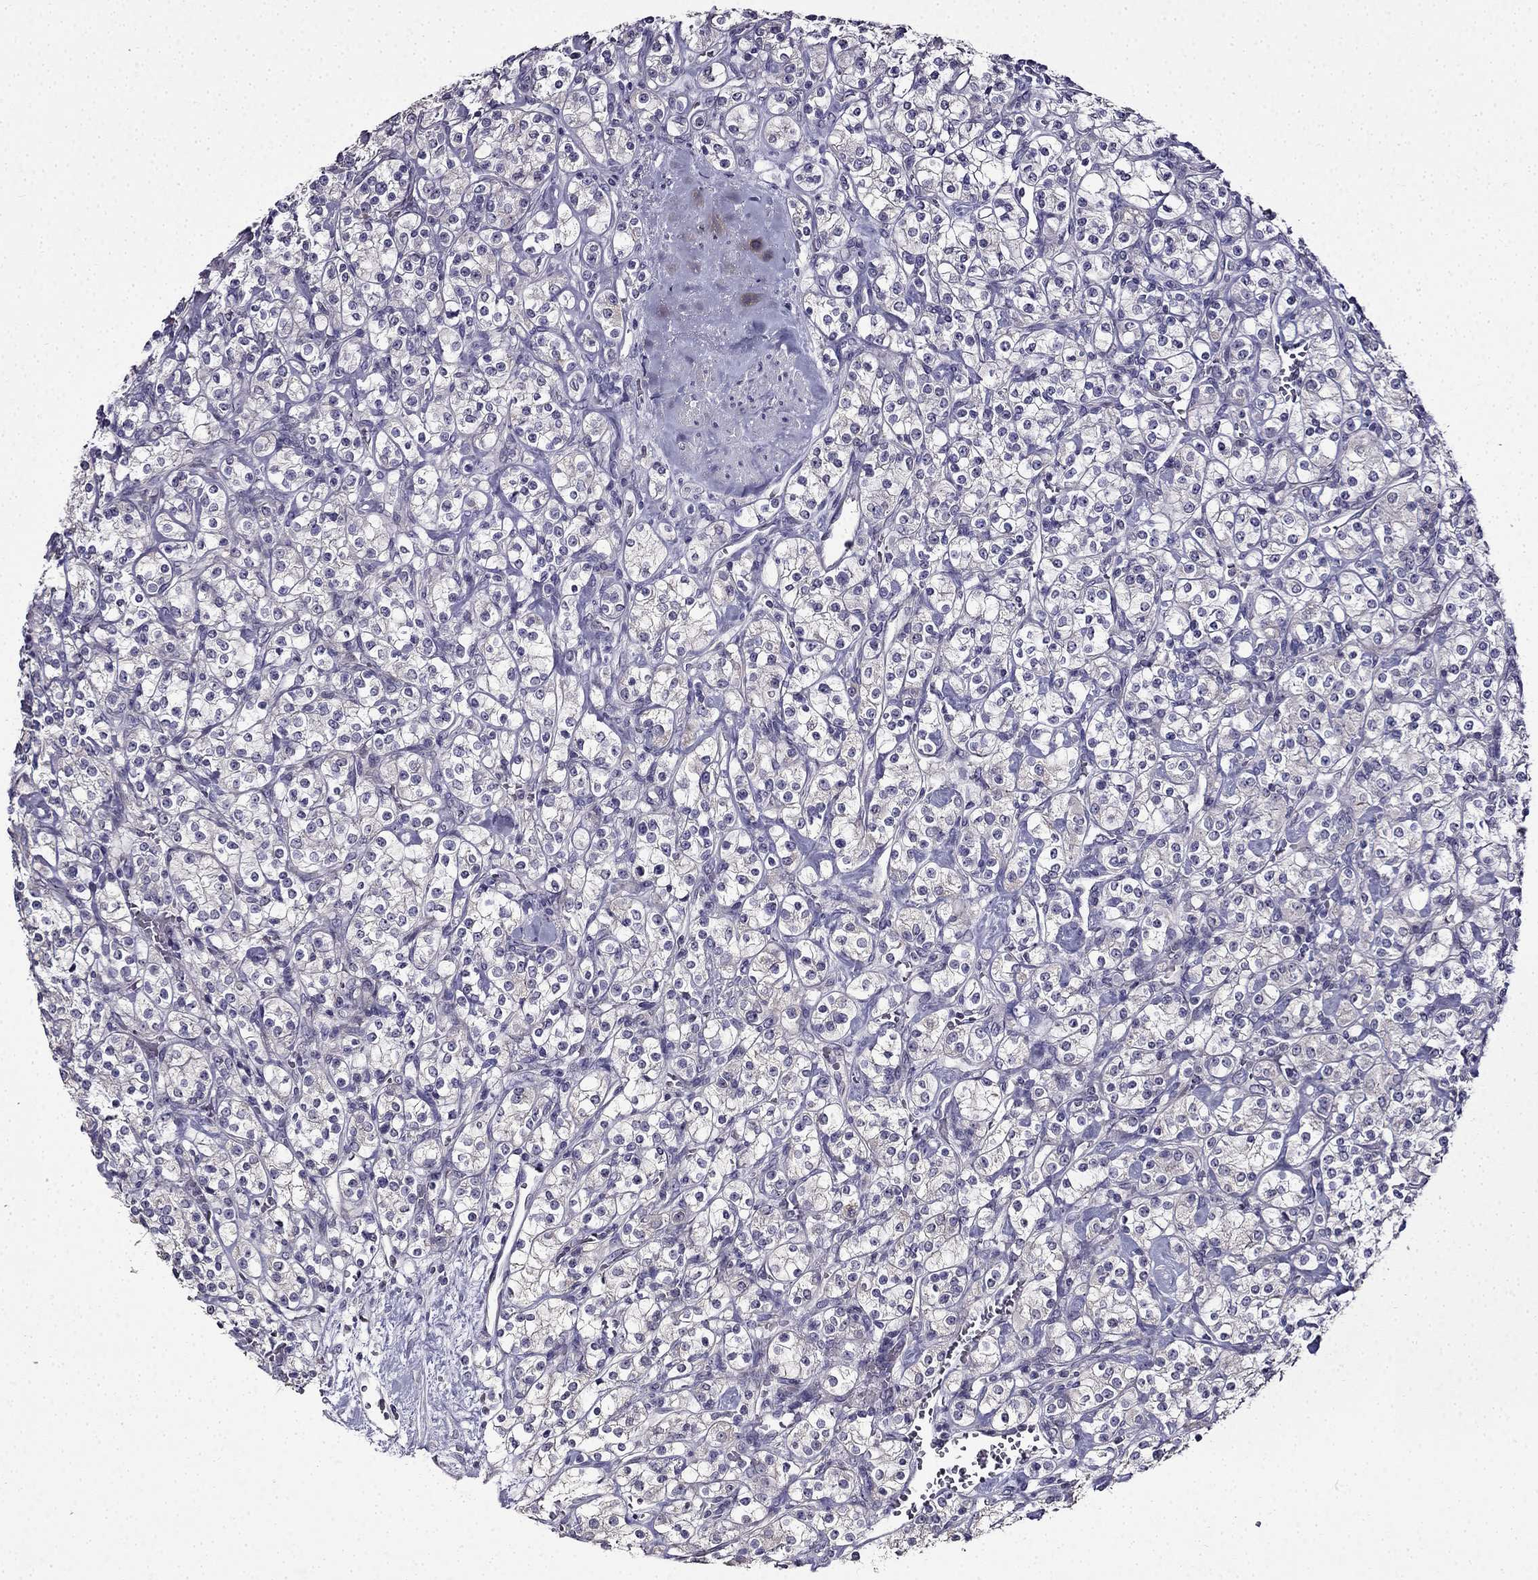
{"staining": {"intensity": "negative", "quantity": "none", "location": "none"}, "tissue": "renal cancer", "cell_type": "Tumor cells", "image_type": "cancer", "snomed": [{"axis": "morphology", "description": "Adenocarcinoma, NOS"}, {"axis": "topography", "description": "Kidney"}], "caption": "IHC of human renal cancer demonstrates no staining in tumor cells.", "gene": "TMEM266", "patient": {"sex": "male", "age": 77}}